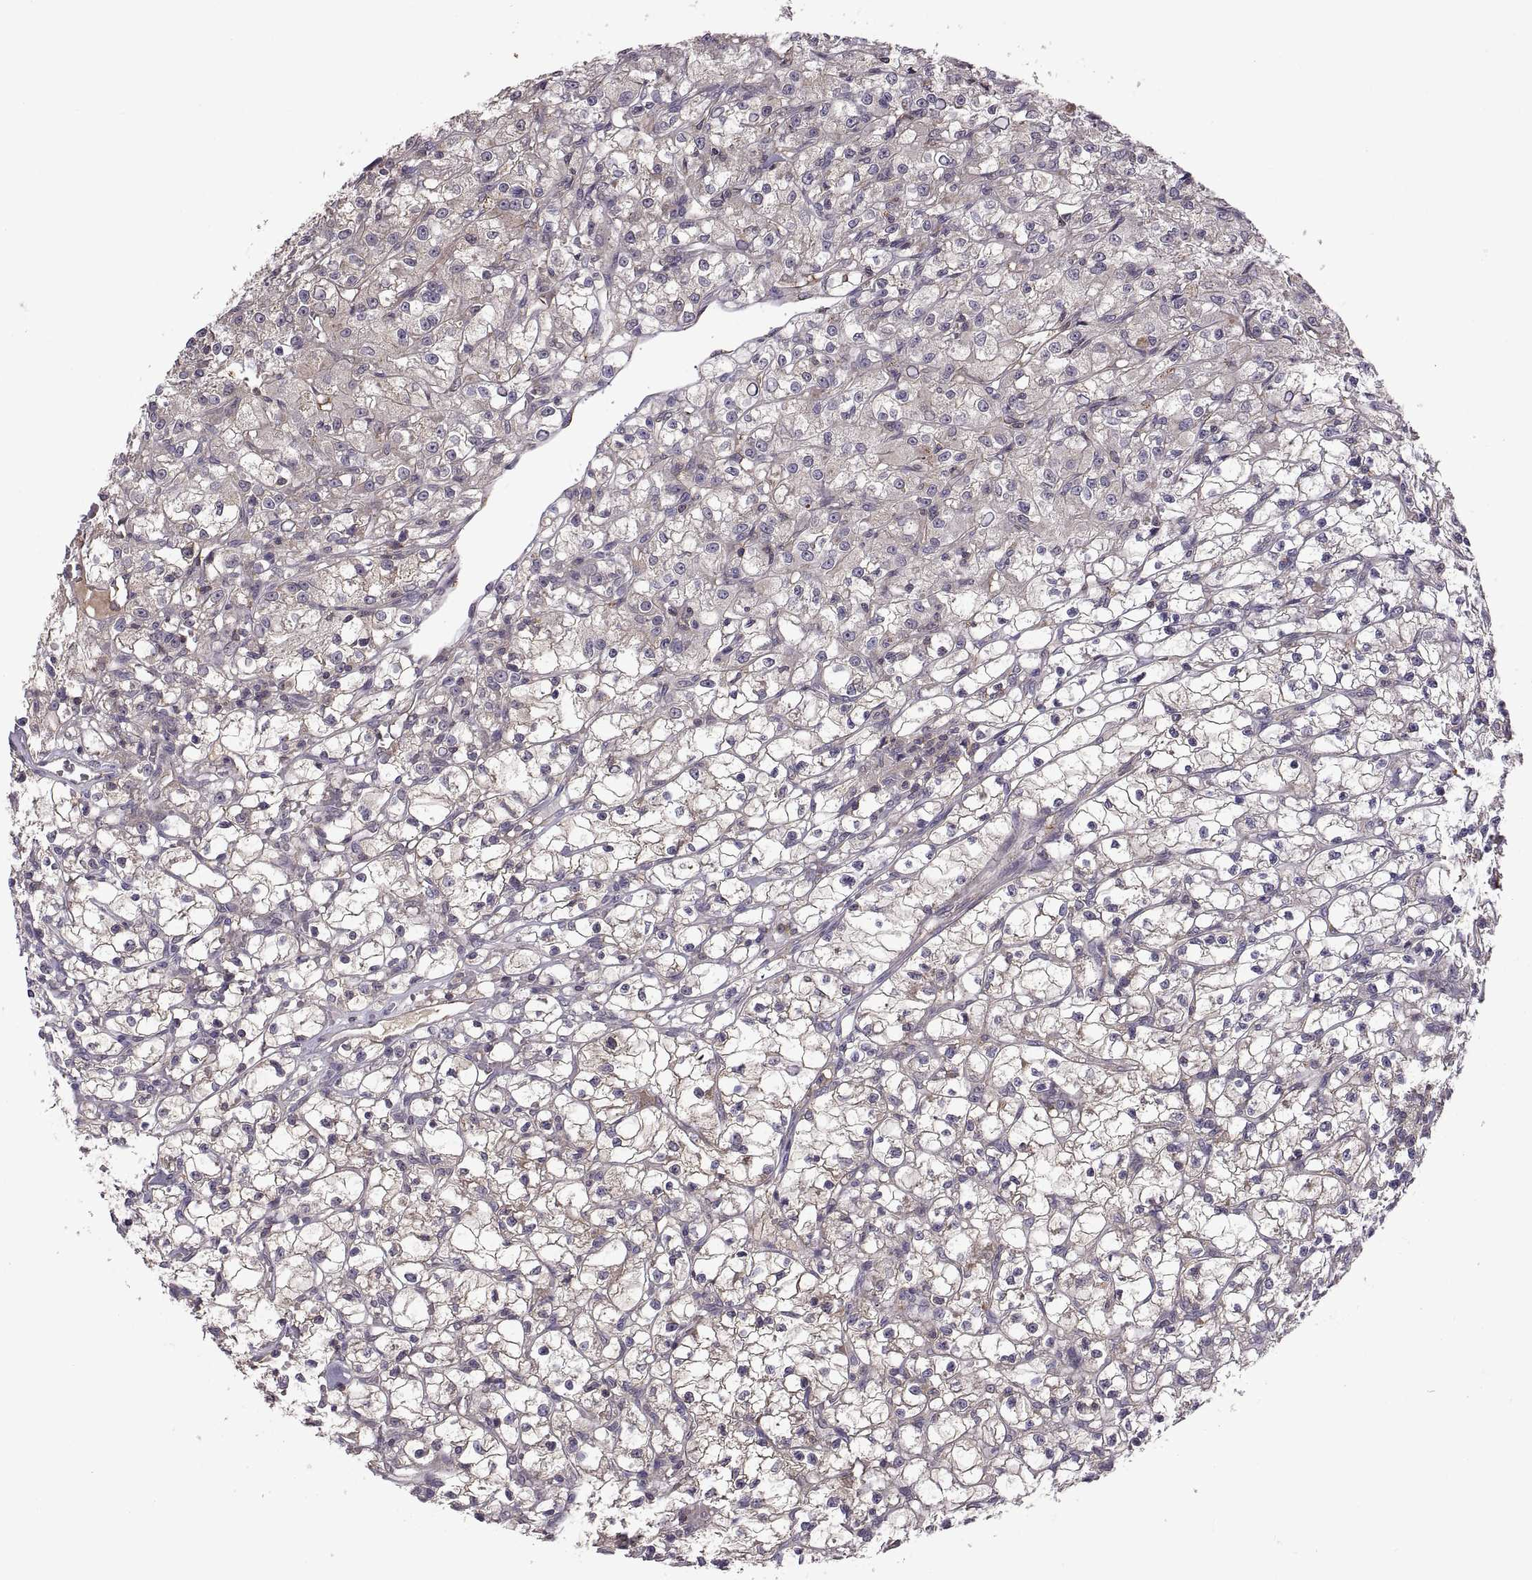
{"staining": {"intensity": "negative", "quantity": "none", "location": "none"}, "tissue": "renal cancer", "cell_type": "Tumor cells", "image_type": "cancer", "snomed": [{"axis": "morphology", "description": "Adenocarcinoma, NOS"}, {"axis": "topography", "description": "Kidney"}], "caption": "Tumor cells show no significant staining in adenocarcinoma (renal).", "gene": "NMNAT2", "patient": {"sex": "female", "age": 59}}